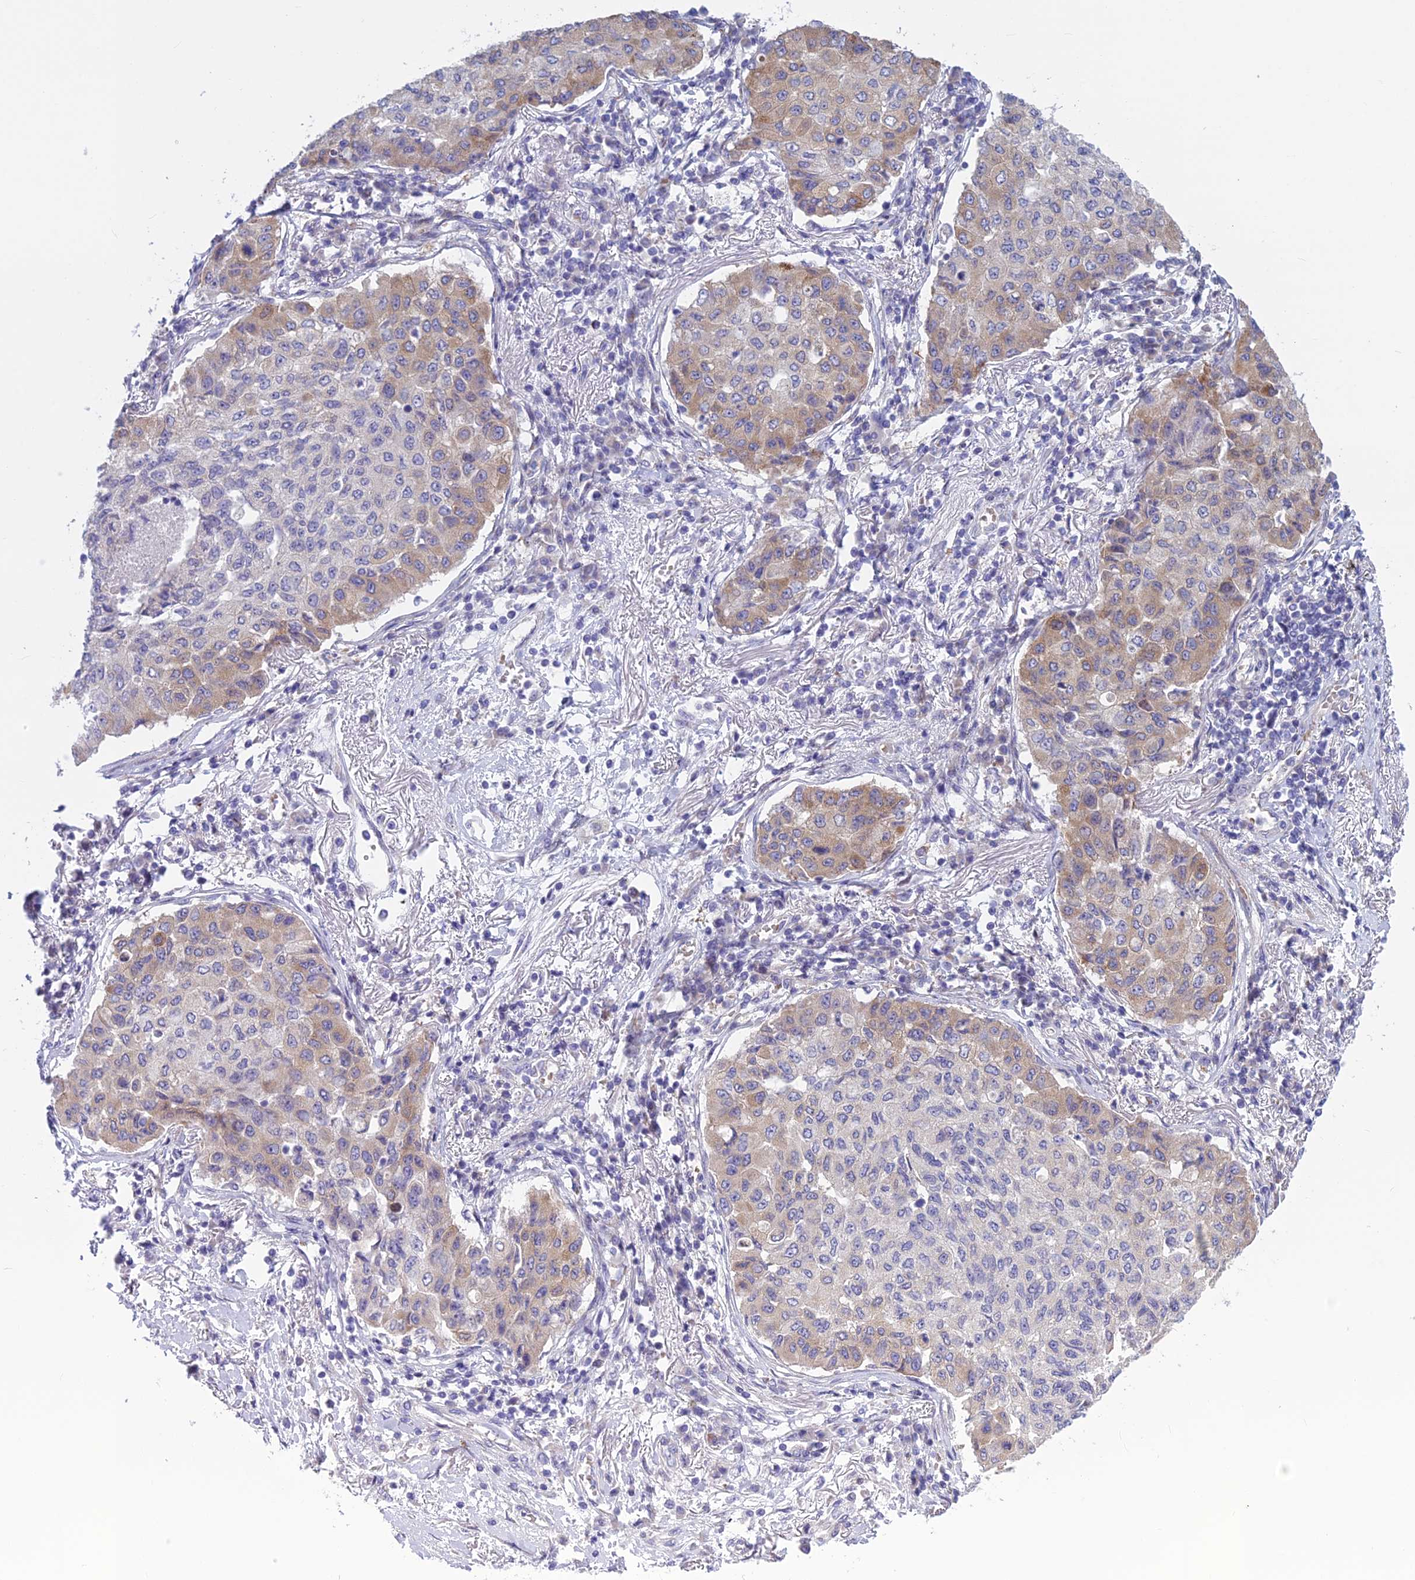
{"staining": {"intensity": "moderate", "quantity": "<25%", "location": "cytoplasmic/membranous"}, "tissue": "lung cancer", "cell_type": "Tumor cells", "image_type": "cancer", "snomed": [{"axis": "morphology", "description": "Squamous cell carcinoma, NOS"}, {"axis": "topography", "description": "Lung"}], "caption": "There is low levels of moderate cytoplasmic/membranous expression in tumor cells of lung squamous cell carcinoma, as demonstrated by immunohistochemical staining (brown color).", "gene": "PCDHB14", "patient": {"sex": "male", "age": 74}}